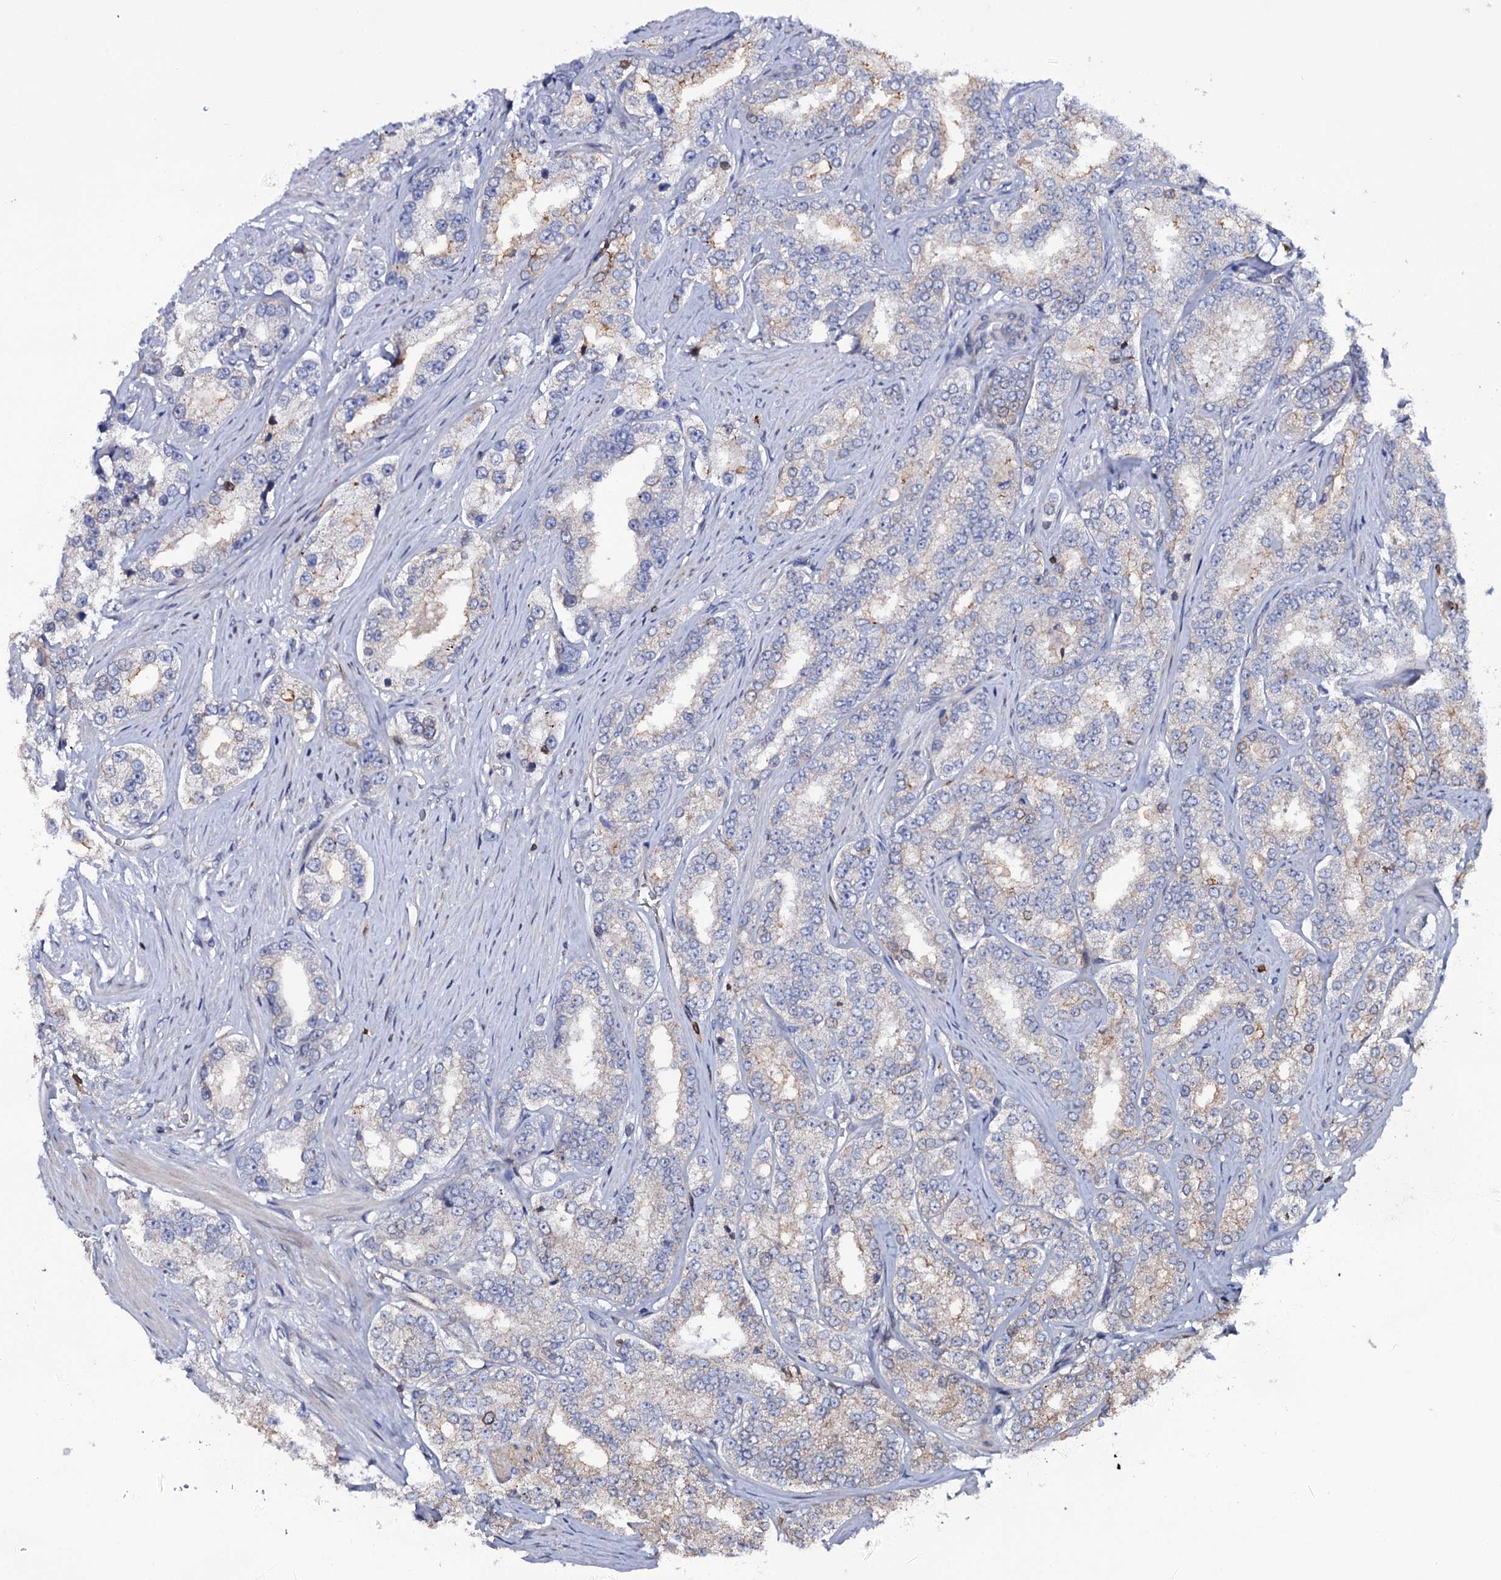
{"staining": {"intensity": "negative", "quantity": "none", "location": "none"}, "tissue": "prostate cancer", "cell_type": "Tumor cells", "image_type": "cancer", "snomed": [{"axis": "morphology", "description": "Normal tissue, NOS"}, {"axis": "morphology", "description": "Adenocarcinoma, High grade"}, {"axis": "topography", "description": "Prostate"}], "caption": "Immunohistochemistry (IHC) photomicrograph of neoplastic tissue: prostate high-grade adenocarcinoma stained with DAB (3,3'-diaminobenzidine) shows no significant protein positivity in tumor cells.", "gene": "TTC23", "patient": {"sex": "male", "age": 83}}